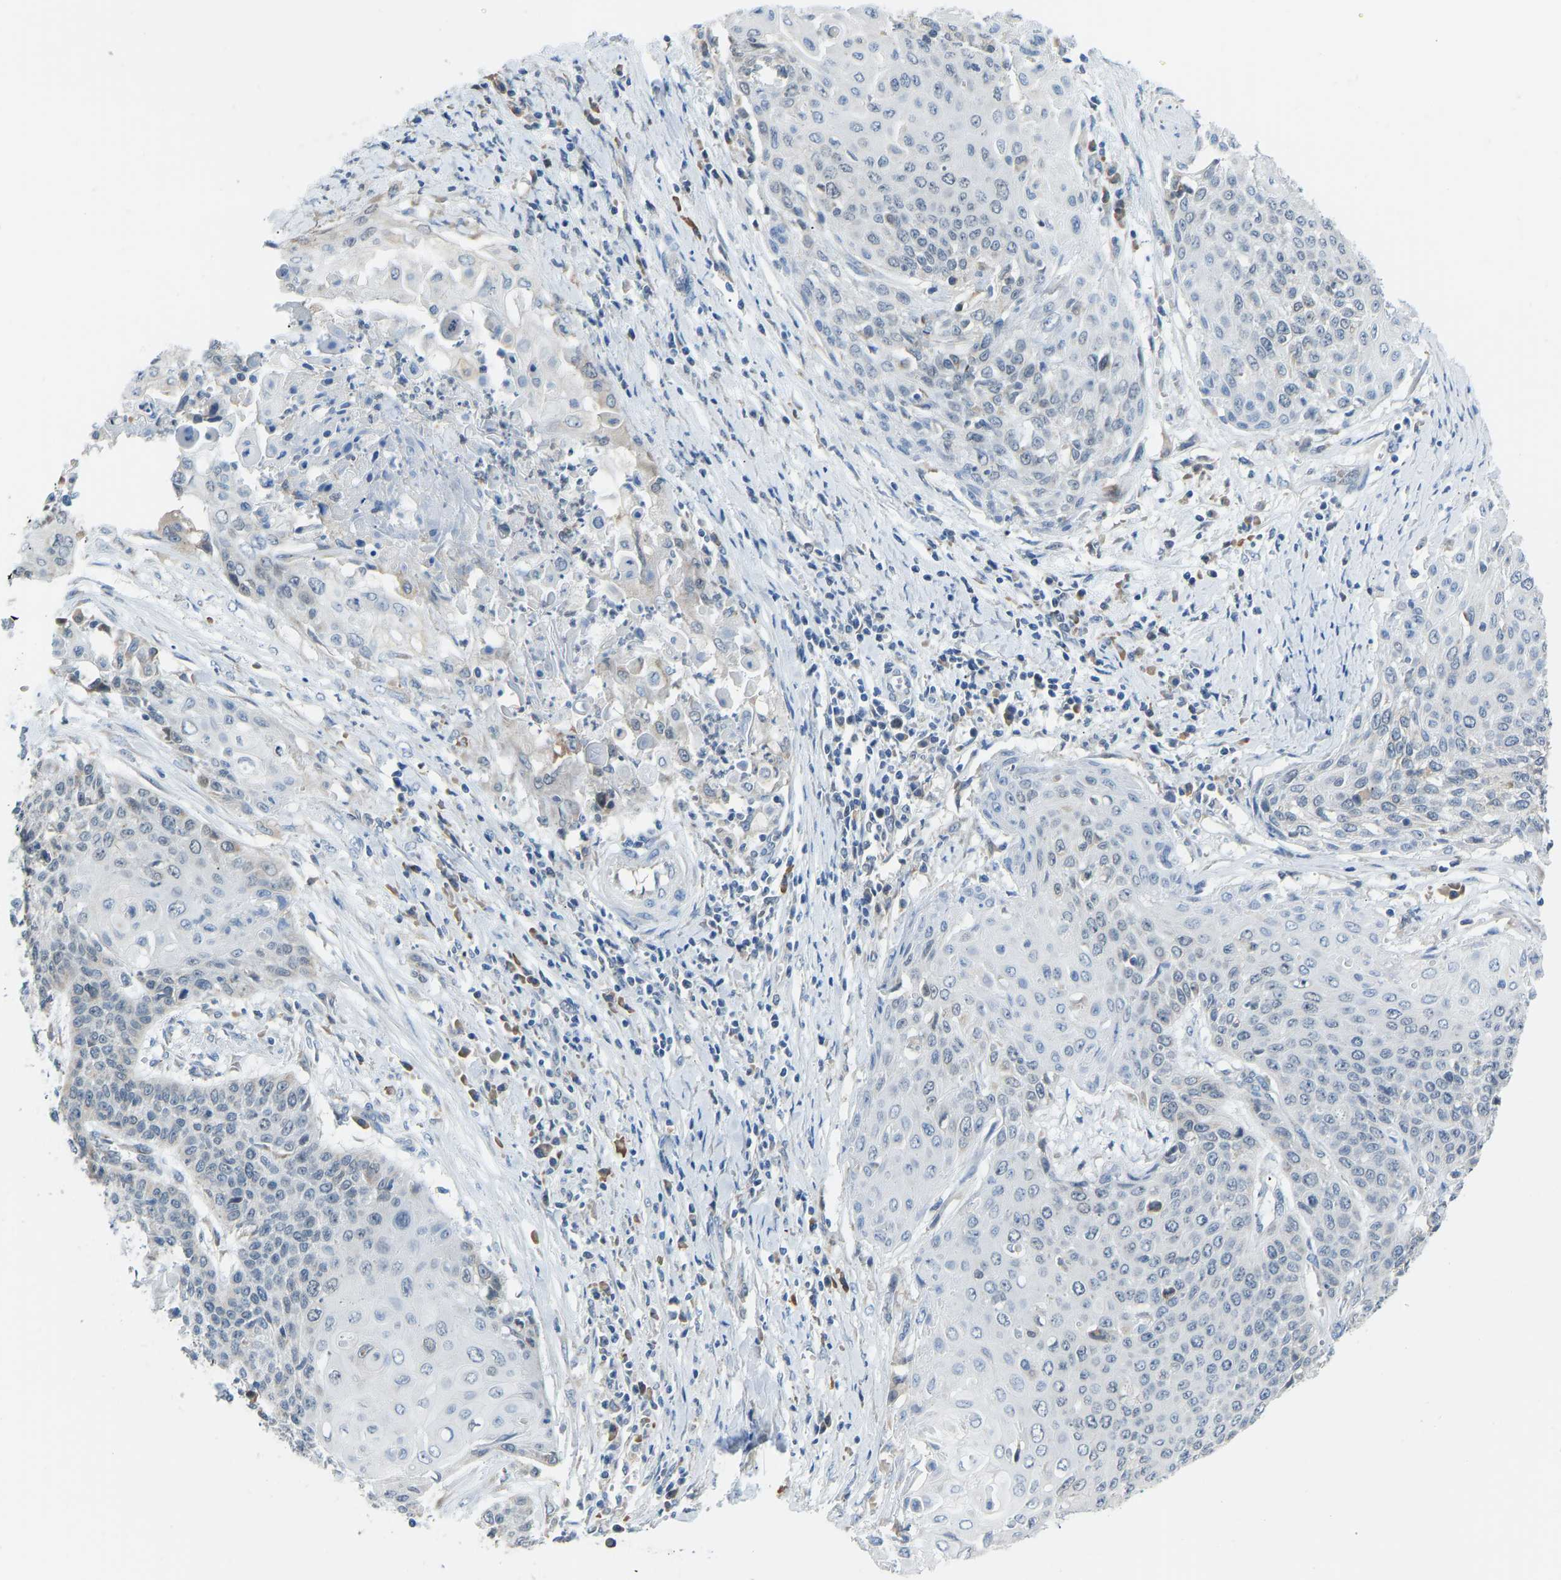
{"staining": {"intensity": "negative", "quantity": "none", "location": "none"}, "tissue": "cervical cancer", "cell_type": "Tumor cells", "image_type": "cancer", "snomed": [{"axis": "morphology", "description": "Squamous cell carcinoma, NOS"}, {"axis": "topography", "description": "Cervix"}], "caption": "Immunohistochemistry (IHC) photomicrograph of neoplastic tissue: human cervical cancer stained with DAB (3,3'-diaminobenzidine) reveals no significant protein positivity in tumor cells. (DAB IHC with hematoxylin counter stain).", "gene": "VRK1", "patient": {"sex": "female", "age": 39}}